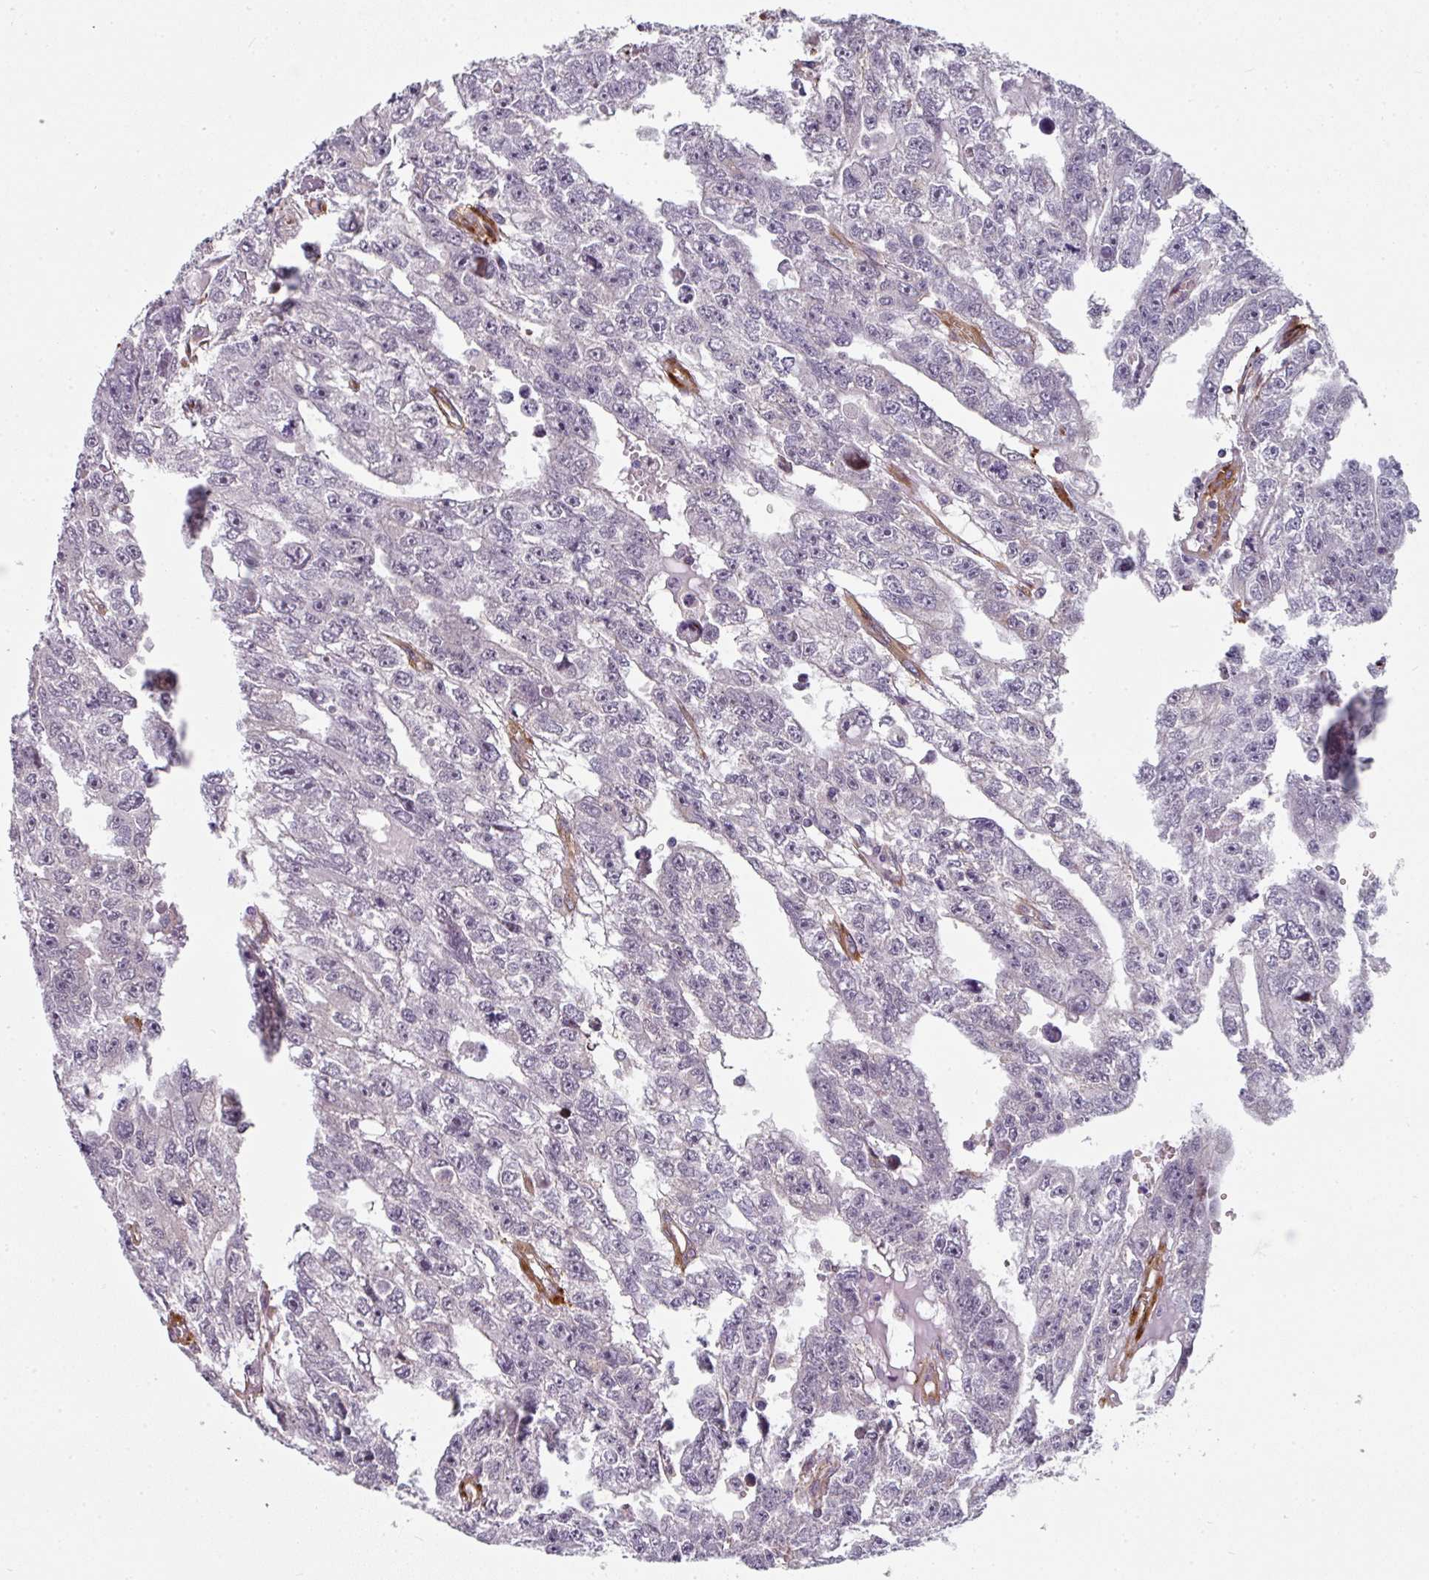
{"staining": {"intensity": "negative", "quantity": "none", "location": "none"}, "tissue": "testis cancer", "cell_type": "Tumor cells", "image_type": "cancer", "snomed": [{"axis": "morphology", "description": "Carcinoma, Embryonal, NOS"}, {"axis": "topography", "description": "Testis"}], "caption": "Testis cancer was stained to show a protein in brown. There is no significant expression in tumor cells.", "gene": "BEND5", "patient": {"sex": "male", "age": 20}}